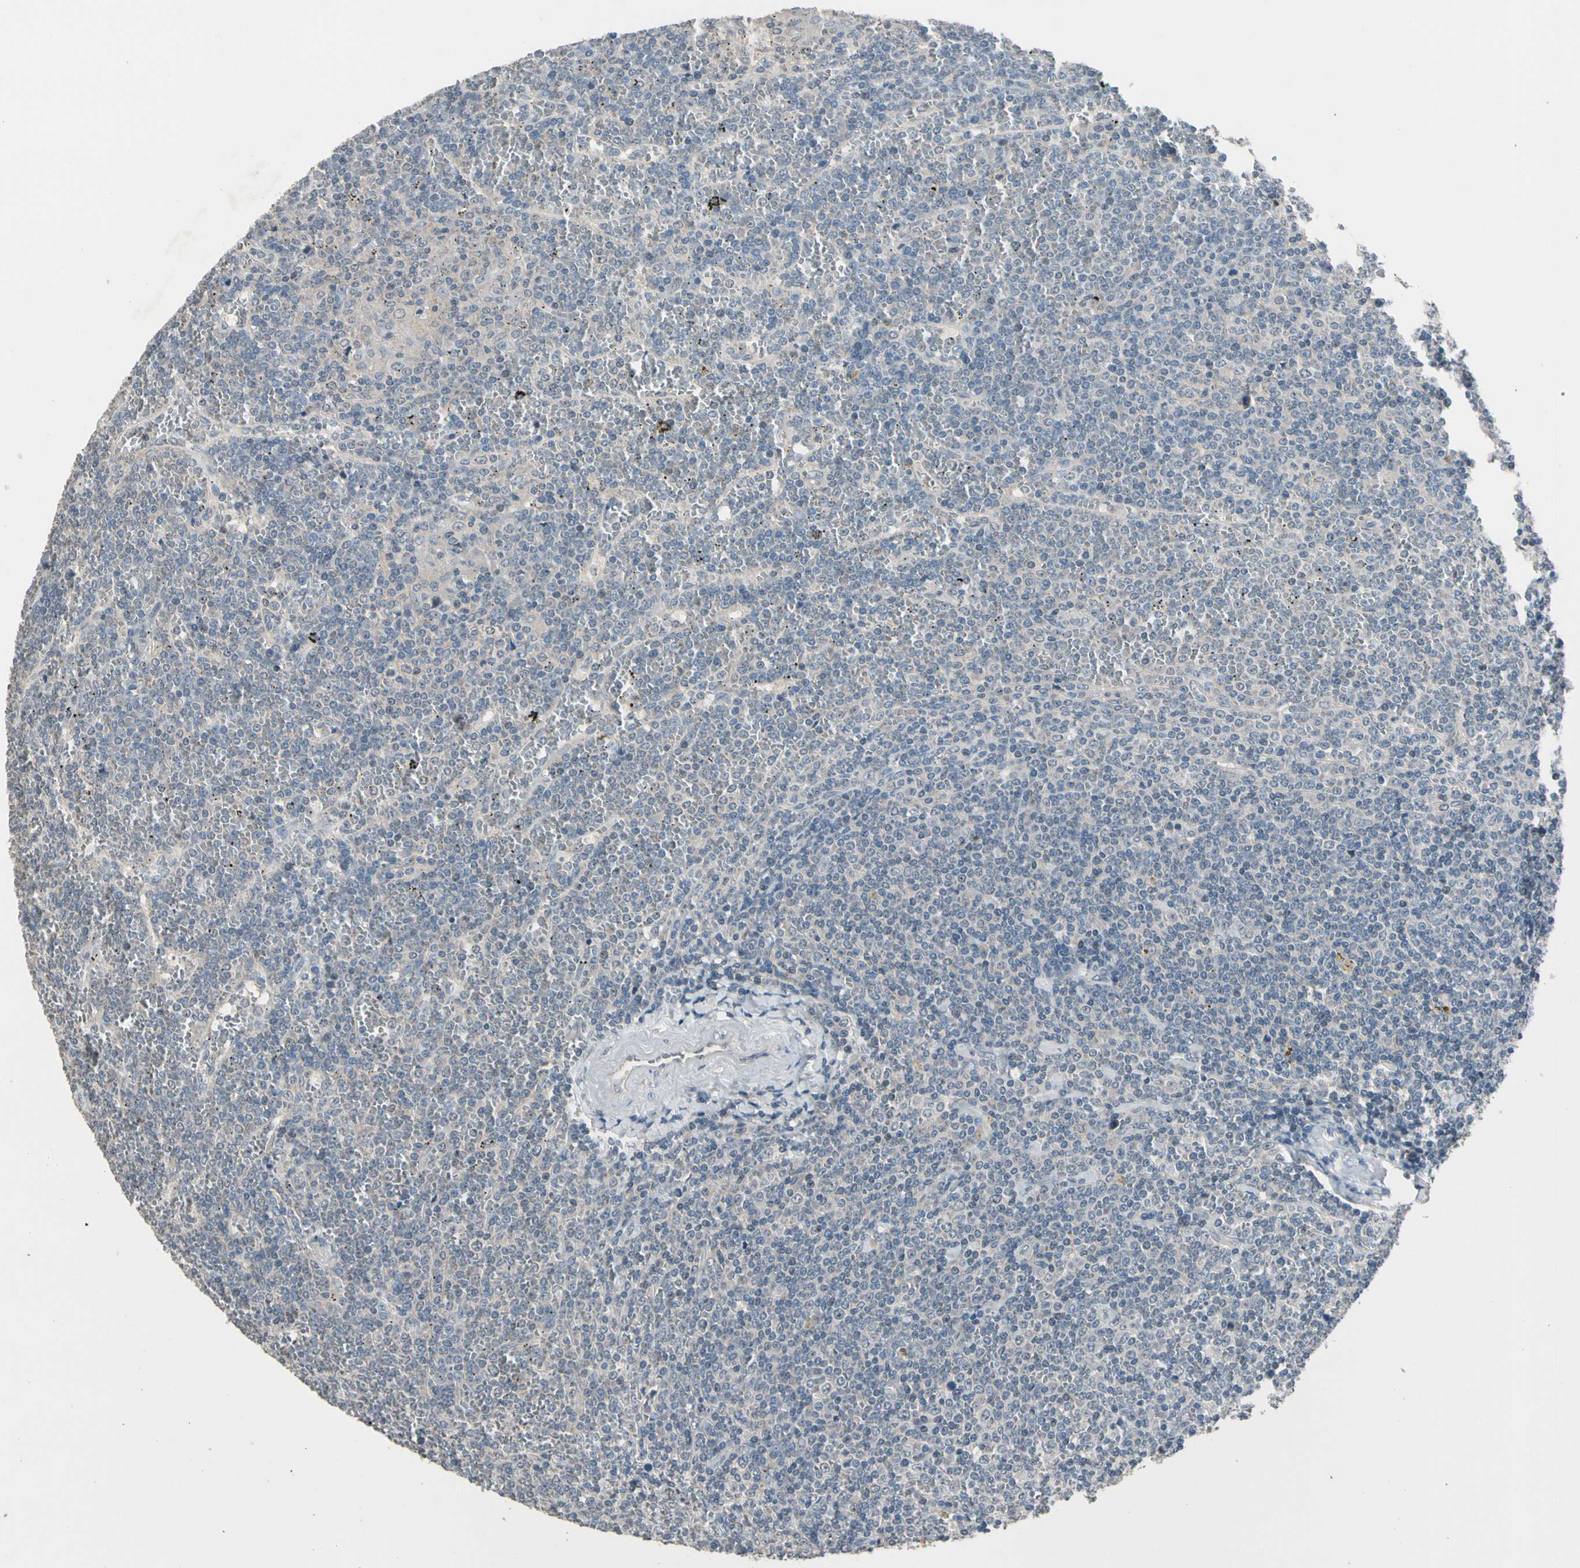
{"staining": {"intensity": "negative", "quantity": "none", "location": "none"}, "tissue": "lymphoma", "cell_type": "Tumor cells", "image_type": "cancer", "snomed": [{"axis": "morphology", "description": "Malignant lymphoma, non-Hodgkin's type, Low grade"}, {"axis": "topography", "description": "Spleen"}], "caption": "Malignant lymphoma, non-Hodgkin's type (low-grade) stained for a protein using IHC reveals no staining tumor cells.", "gene": "SV2A", "patient": {"sex": "female", "age": 19}}